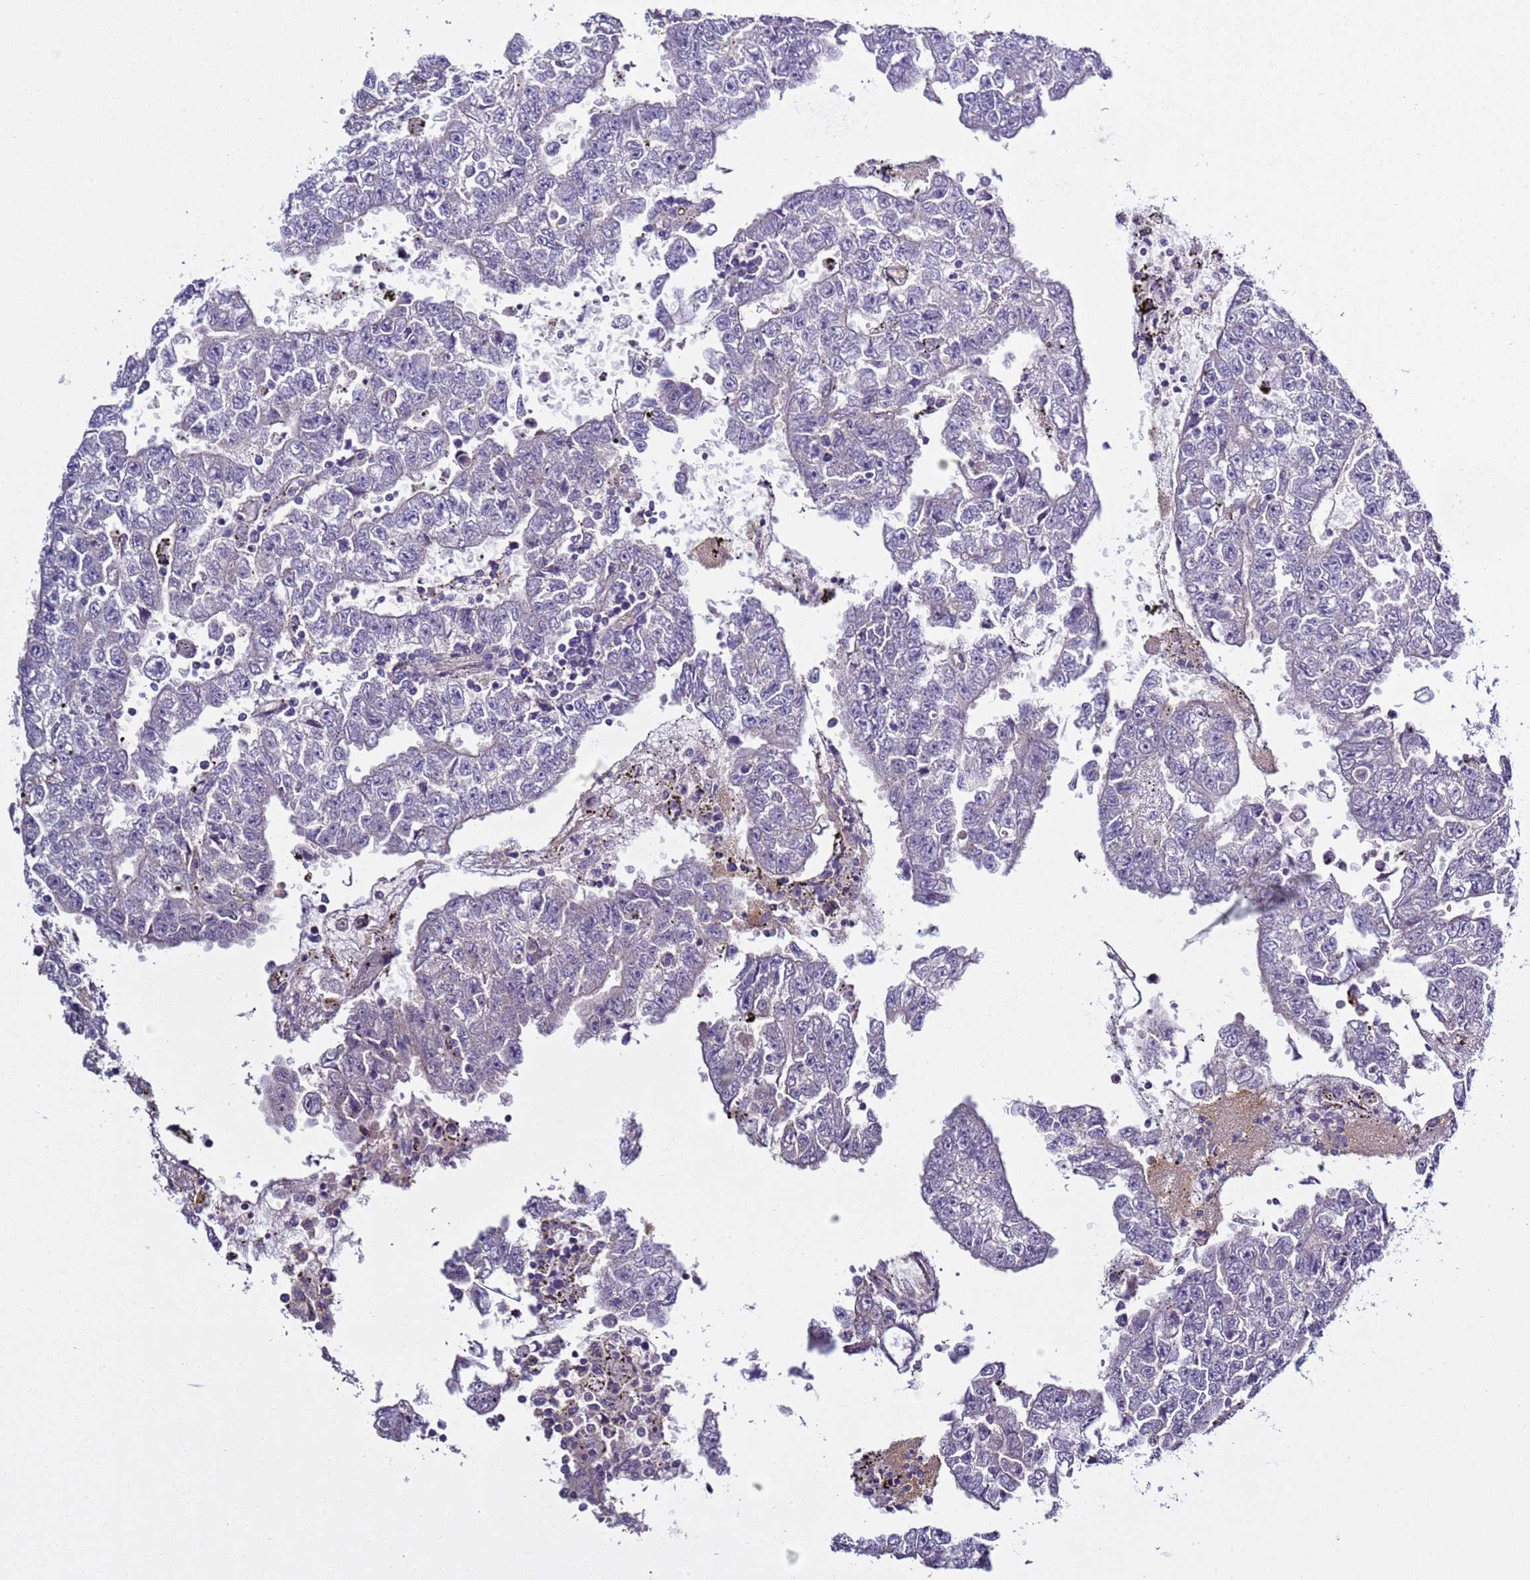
{"staining": {"intensity": "negative", "quantity": "none", "location": "none"}, "tissue": "testis cancer", "cell_type": "Tumor cells", "image_type": "cancer", "snomed": [{"axis": "morphology", "description": "Carcinoma, Embryonal, NOS"}, {"axis": "topography", "description": "Testis"}], "caption": "Tumor cells show no significant protein positivity in embryonal carcinoma (testis).", "gene": "RABL2B", "patient": {"sex": "male", "age": 25}}